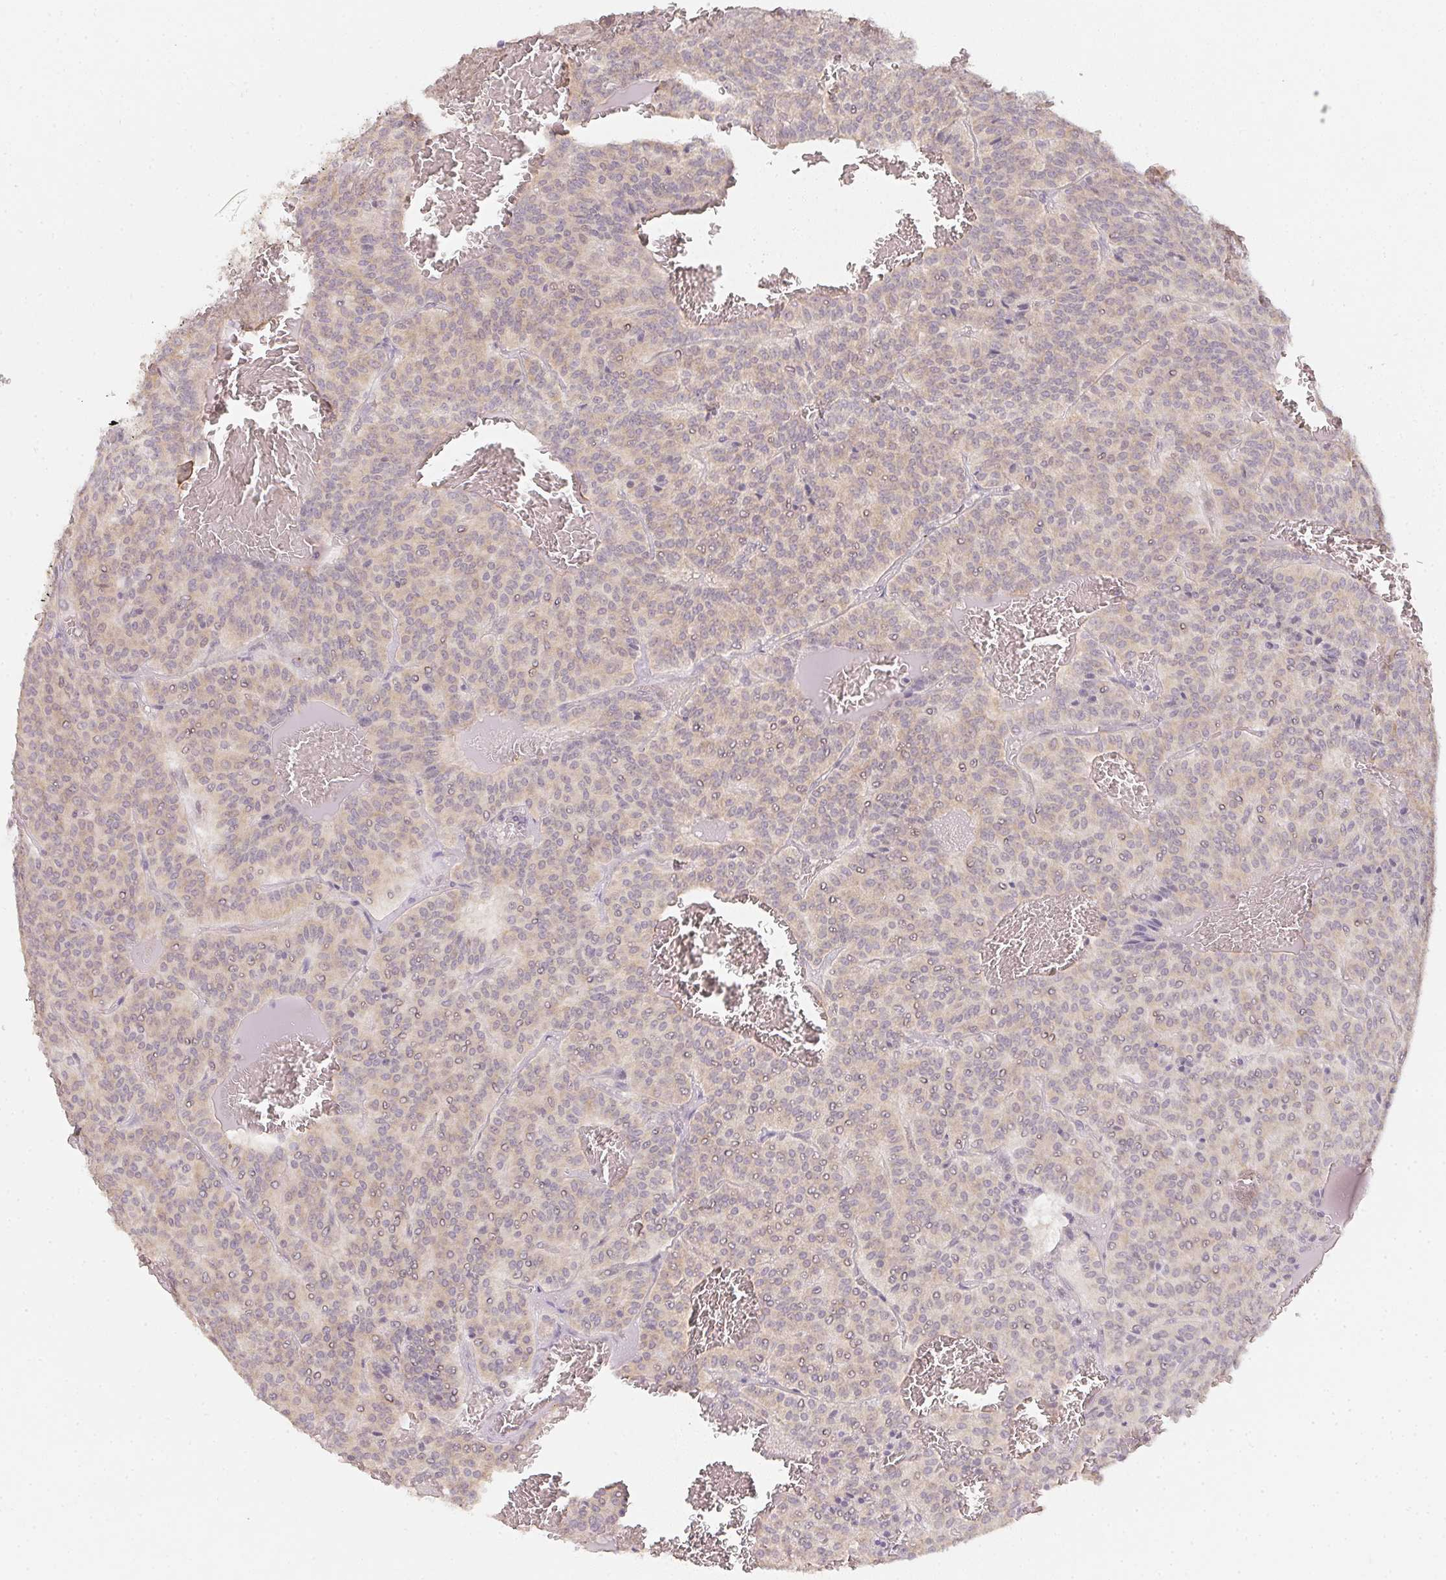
{"staining": {"intensity": "weak", "quantity": ">75%", "location": "cytoplasmic/membranous,nuclear"}, "tissue": "carcinoid", "cell_type": "Tumor cells", "image_type": "cancer", "snomed": [{"axis": "morphology", "description": "Carcinoid, malignant, NOS"}, {"axis": "topography", "description": "Lung"}], "caption": "Immunohistochemistry (IHC) staining of carcinoid (malignant), which demonstrates low levels of weak cytoplasmic/membranous and nuclear expression in about >75% of tumor cells indicating weak cytoplasmic/membranous and nuclear protein positivity. The staining was performed using DAB (3,3'-diaminobenzidine) (brown) for protein detection and nuclei were counterstained in hematoxylin (blue).", "gene": "SOAT1", "patient": {"sex": "male", "age": 70}}